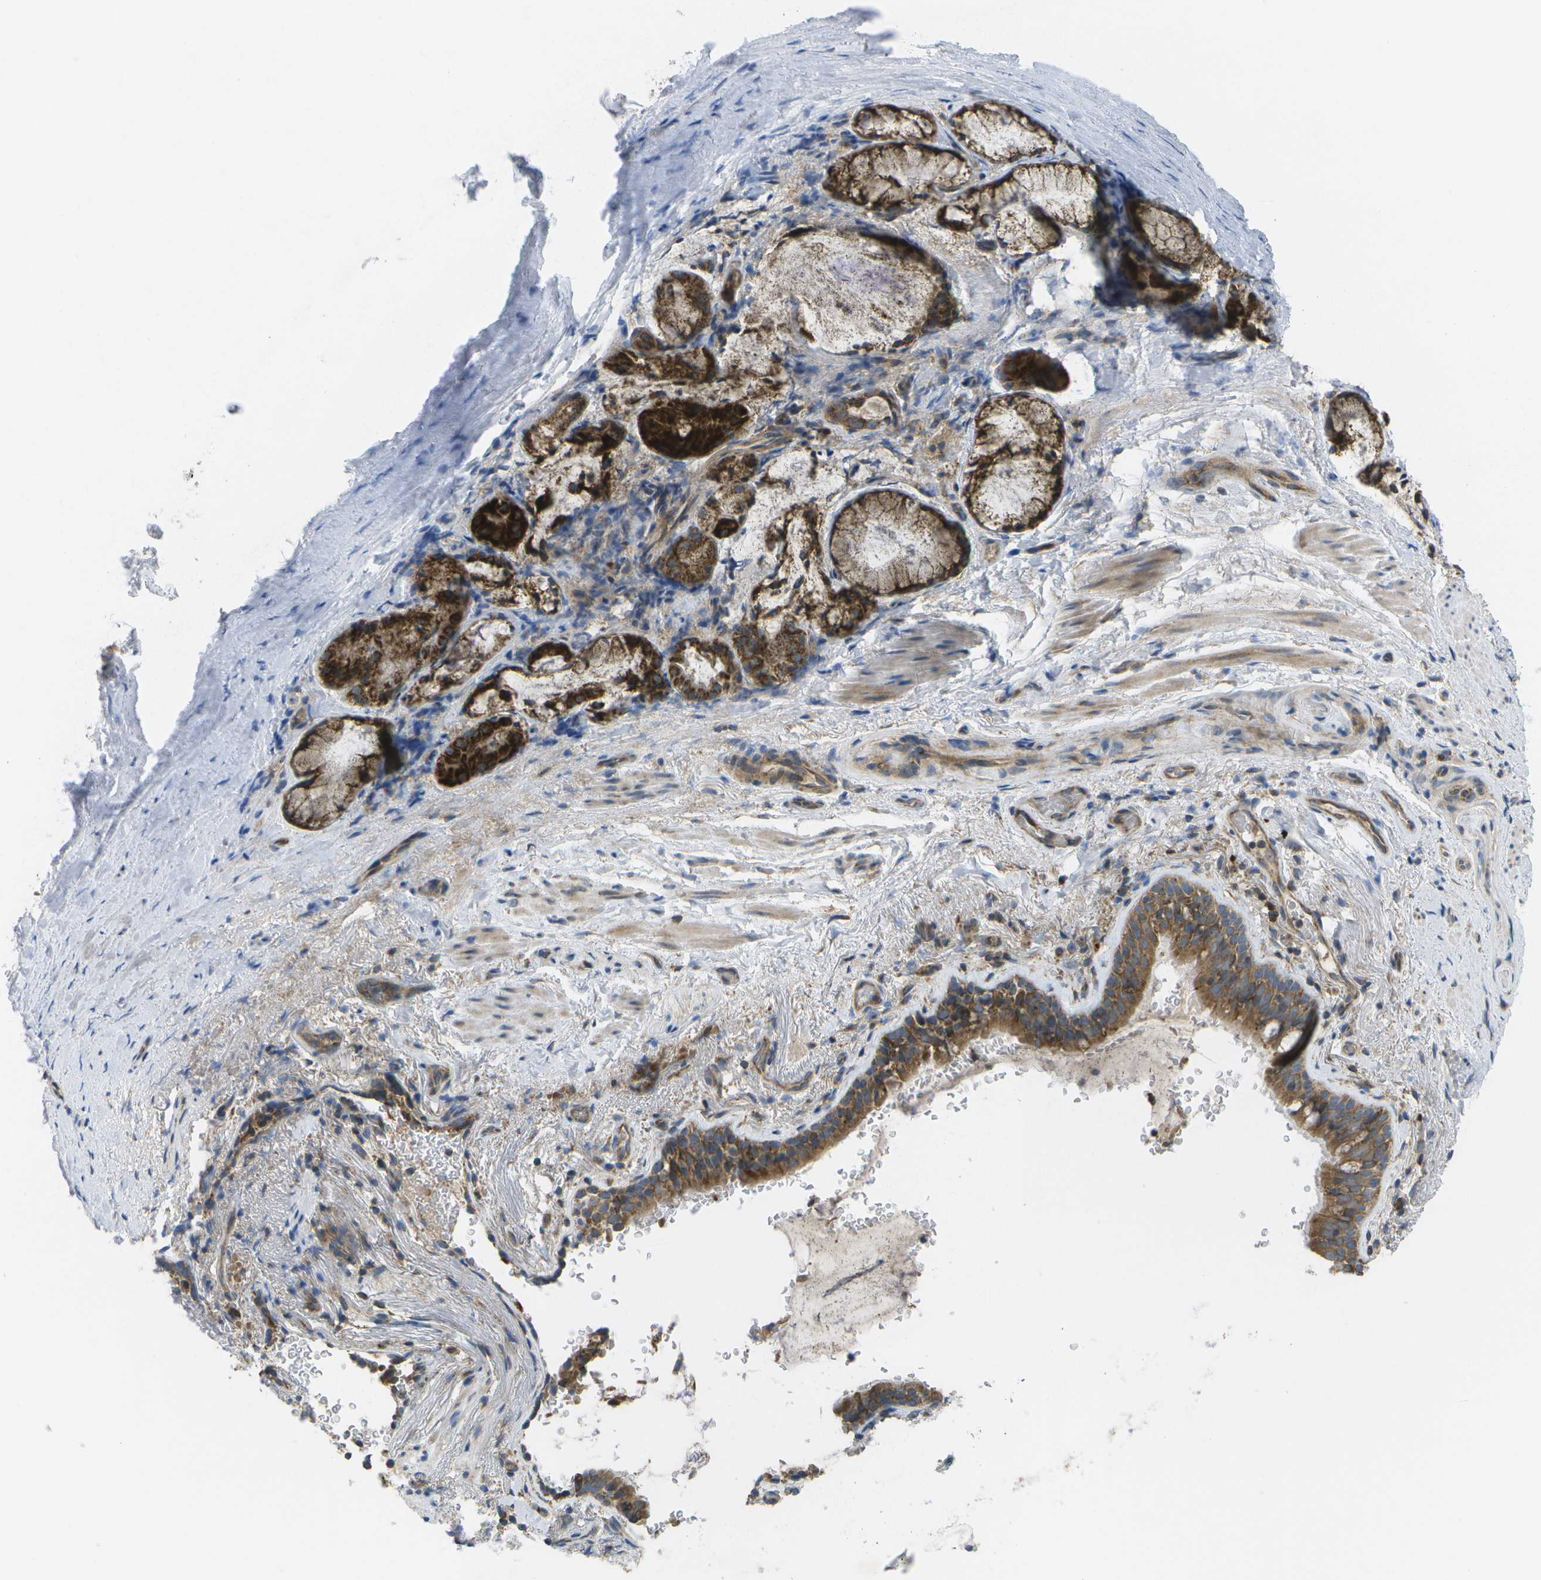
{"staining": {"intensity": "moderate", "quantity": ">75%", "location": "cytoplasmic/membranous"}, "tissue": "bronchus", "cell_type": "Respiratory epithelial cells", "image_type": "normal", "snomed": [{"axis": "morphology", "description": "Normal tissue, NOS"}, {"axis": "morphology", "description": "Inflammation, NOS"}, {"axis": "topography", "description": "Cartilage tissue"}, {"axis": "topography", "description": "Bronchus"}], "caption": "IHC (DAB (3,3'-diaminobenzidine)) staining of normal bronchus demonstrates moderate cytoplasmic/membranous protein expression in about >75% of respiratory epithelial cells. The staining is performed using DAB brown chromogen to label protein expression. The nuclei are counter-stained blue using hematoxylin.", "gene": "DPM3", "patient": {"sex": "male", "age": 77}}